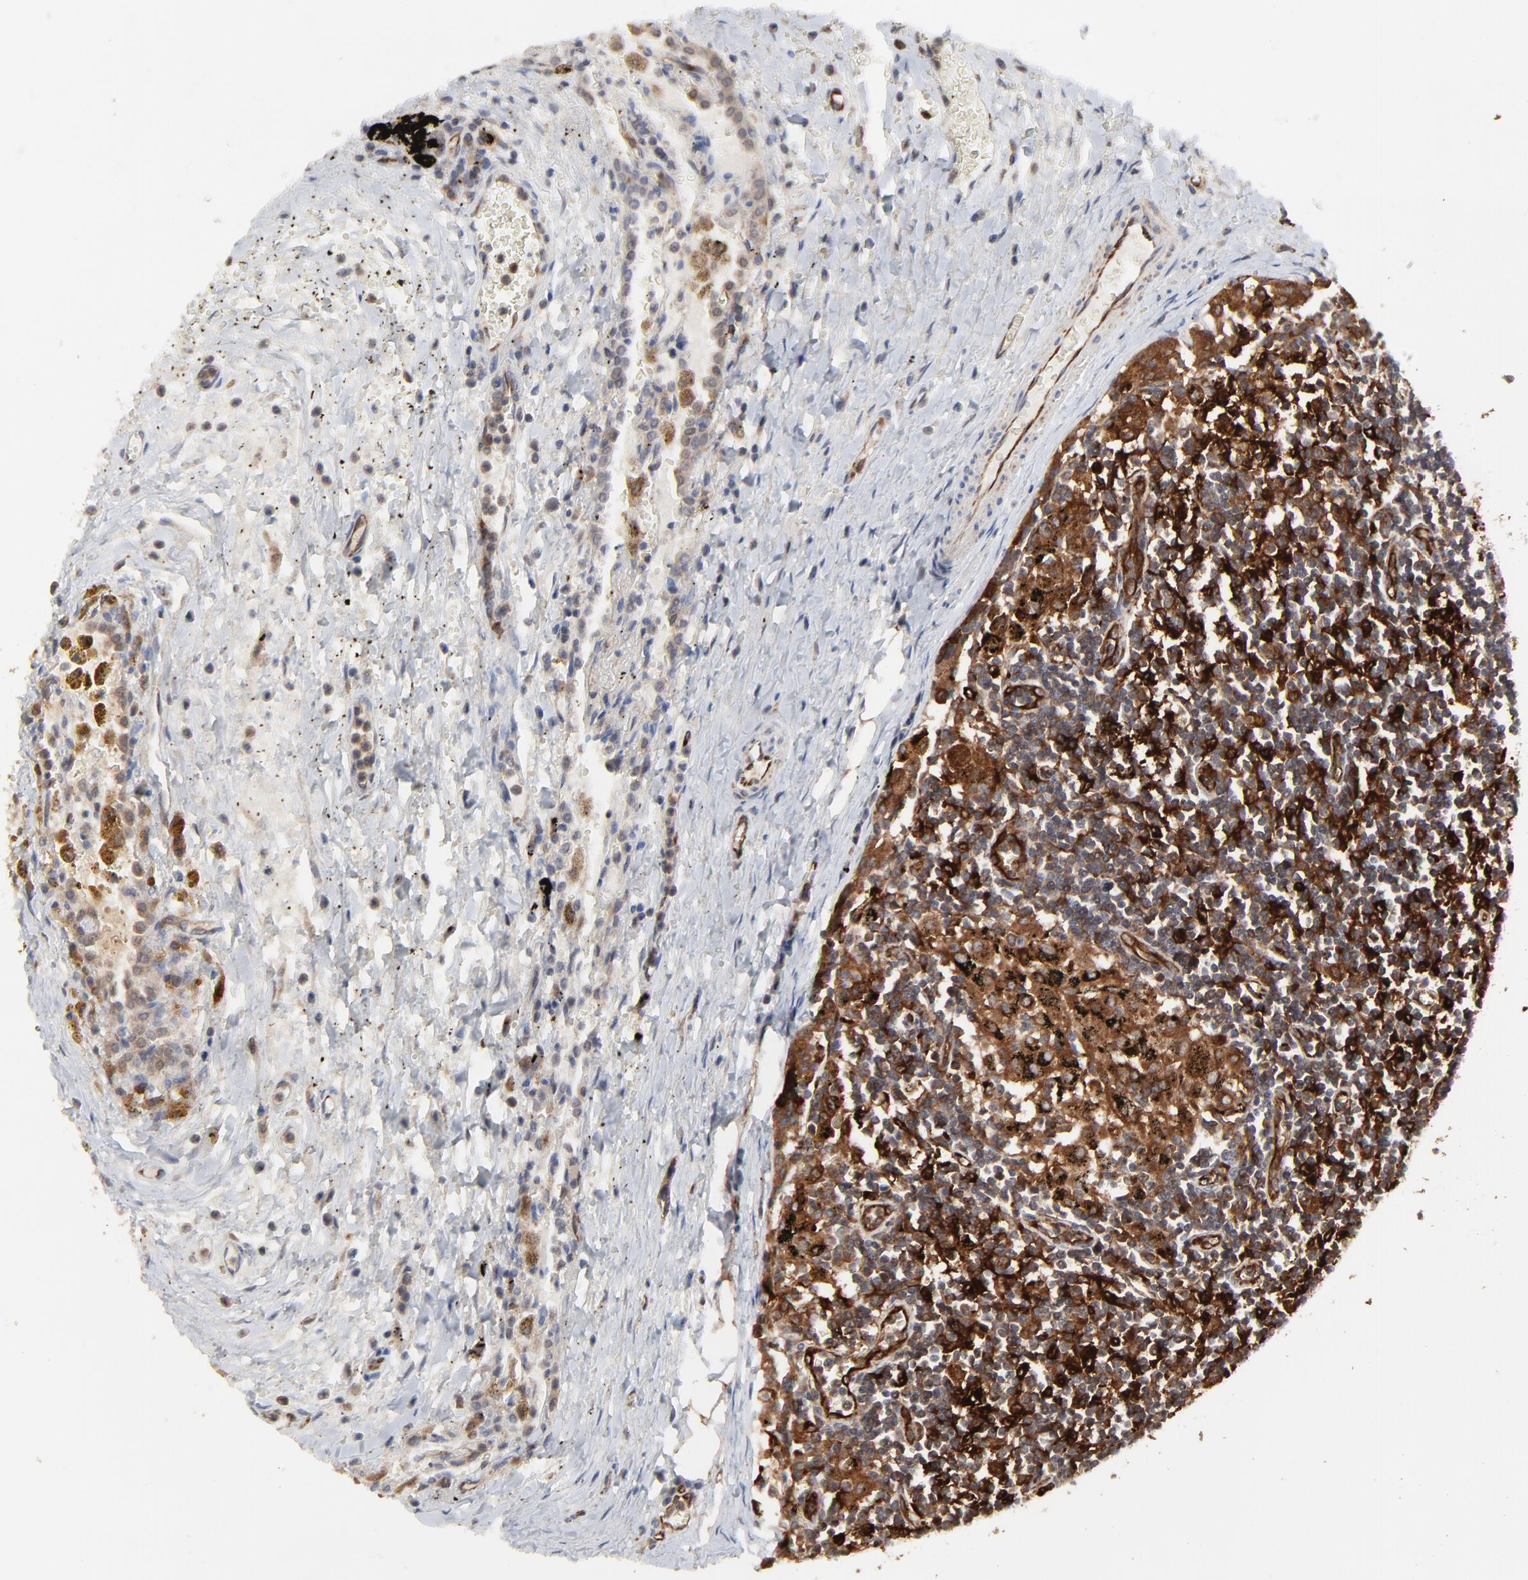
{"staining": {"intensity": "strong", "quantity": ">75%", "location": "cytoplasmic/membranous"}, "tissue": "carcinoid", "cell_type": "Tumor cells", "image_type": "cancer", "snomed": [{"axis": "morphology", "description": "Carcinoid, malignant, NOS"}, {"axis": "topography", "description": "Bronchus"}], "caption": "Human carcinoid (malignant) stained for a protein (brown) shows strong cytoplasmic/membranous positive positivity in about >75% of tumor cells.", "gene": "RAB9A", "patient": {"sex": "male", "age": 55}}